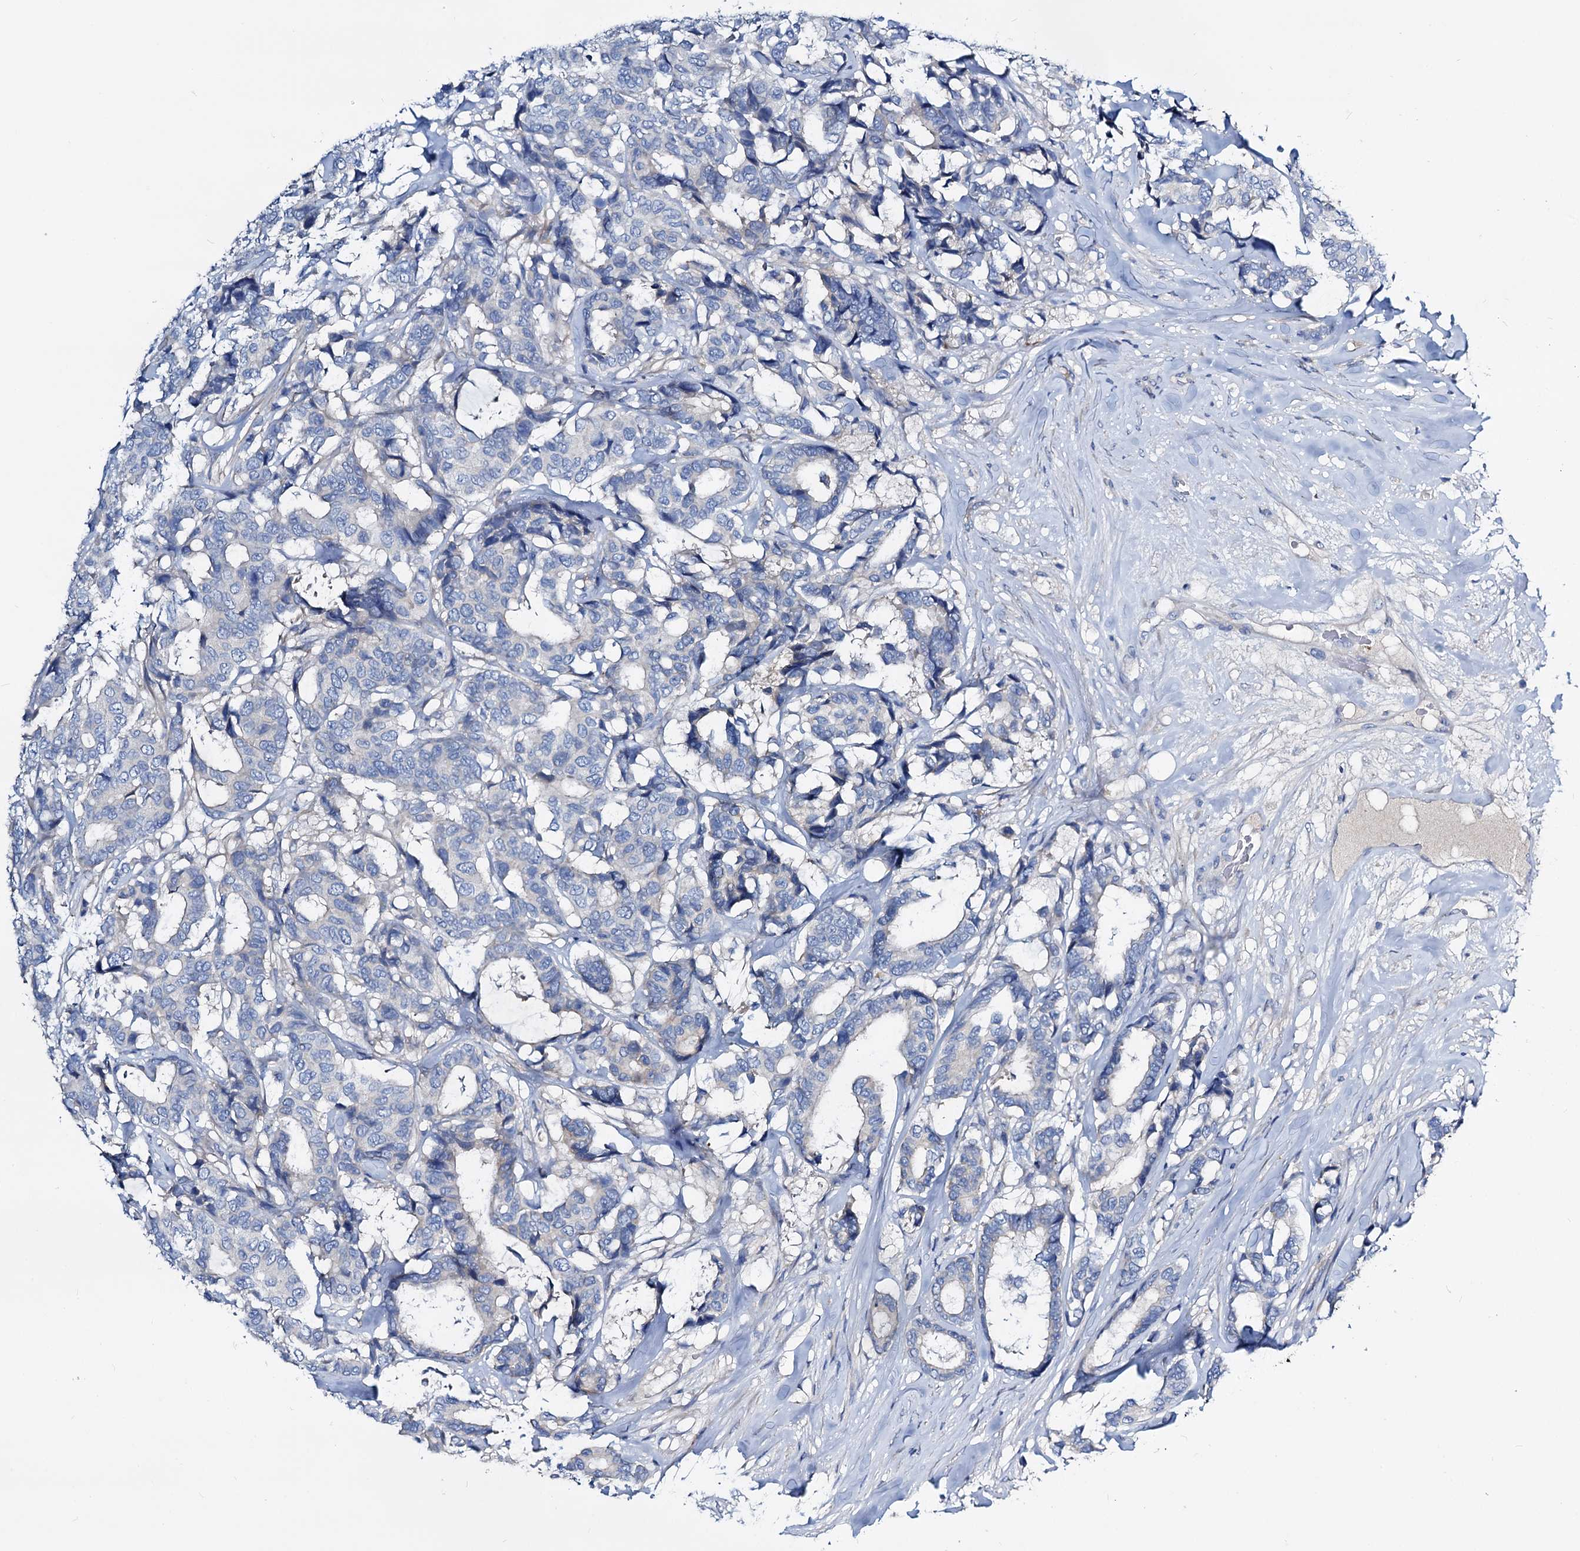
{"staining": {"intensity": "negative", "quantity": "none", "location": "none"}, "tissue": "breast cancer", "cell_type": "Tumor cells", "image_type": "cancer", "snomed": [{"axis": "morphology", "description": "Duct carcinoma"}, {"axis": "topography", "description": "Breast"}], "caption": "This histopathology image is of breast cancer (intraductal carcinoma) stained with immunohistochemistry (IHC) to label a protein in brown with the nuclei are counter-stained blue. There is no positivity in tumor cells.", "gene": "DYDC2", "patient": {"sex": "female", "age": 87}}